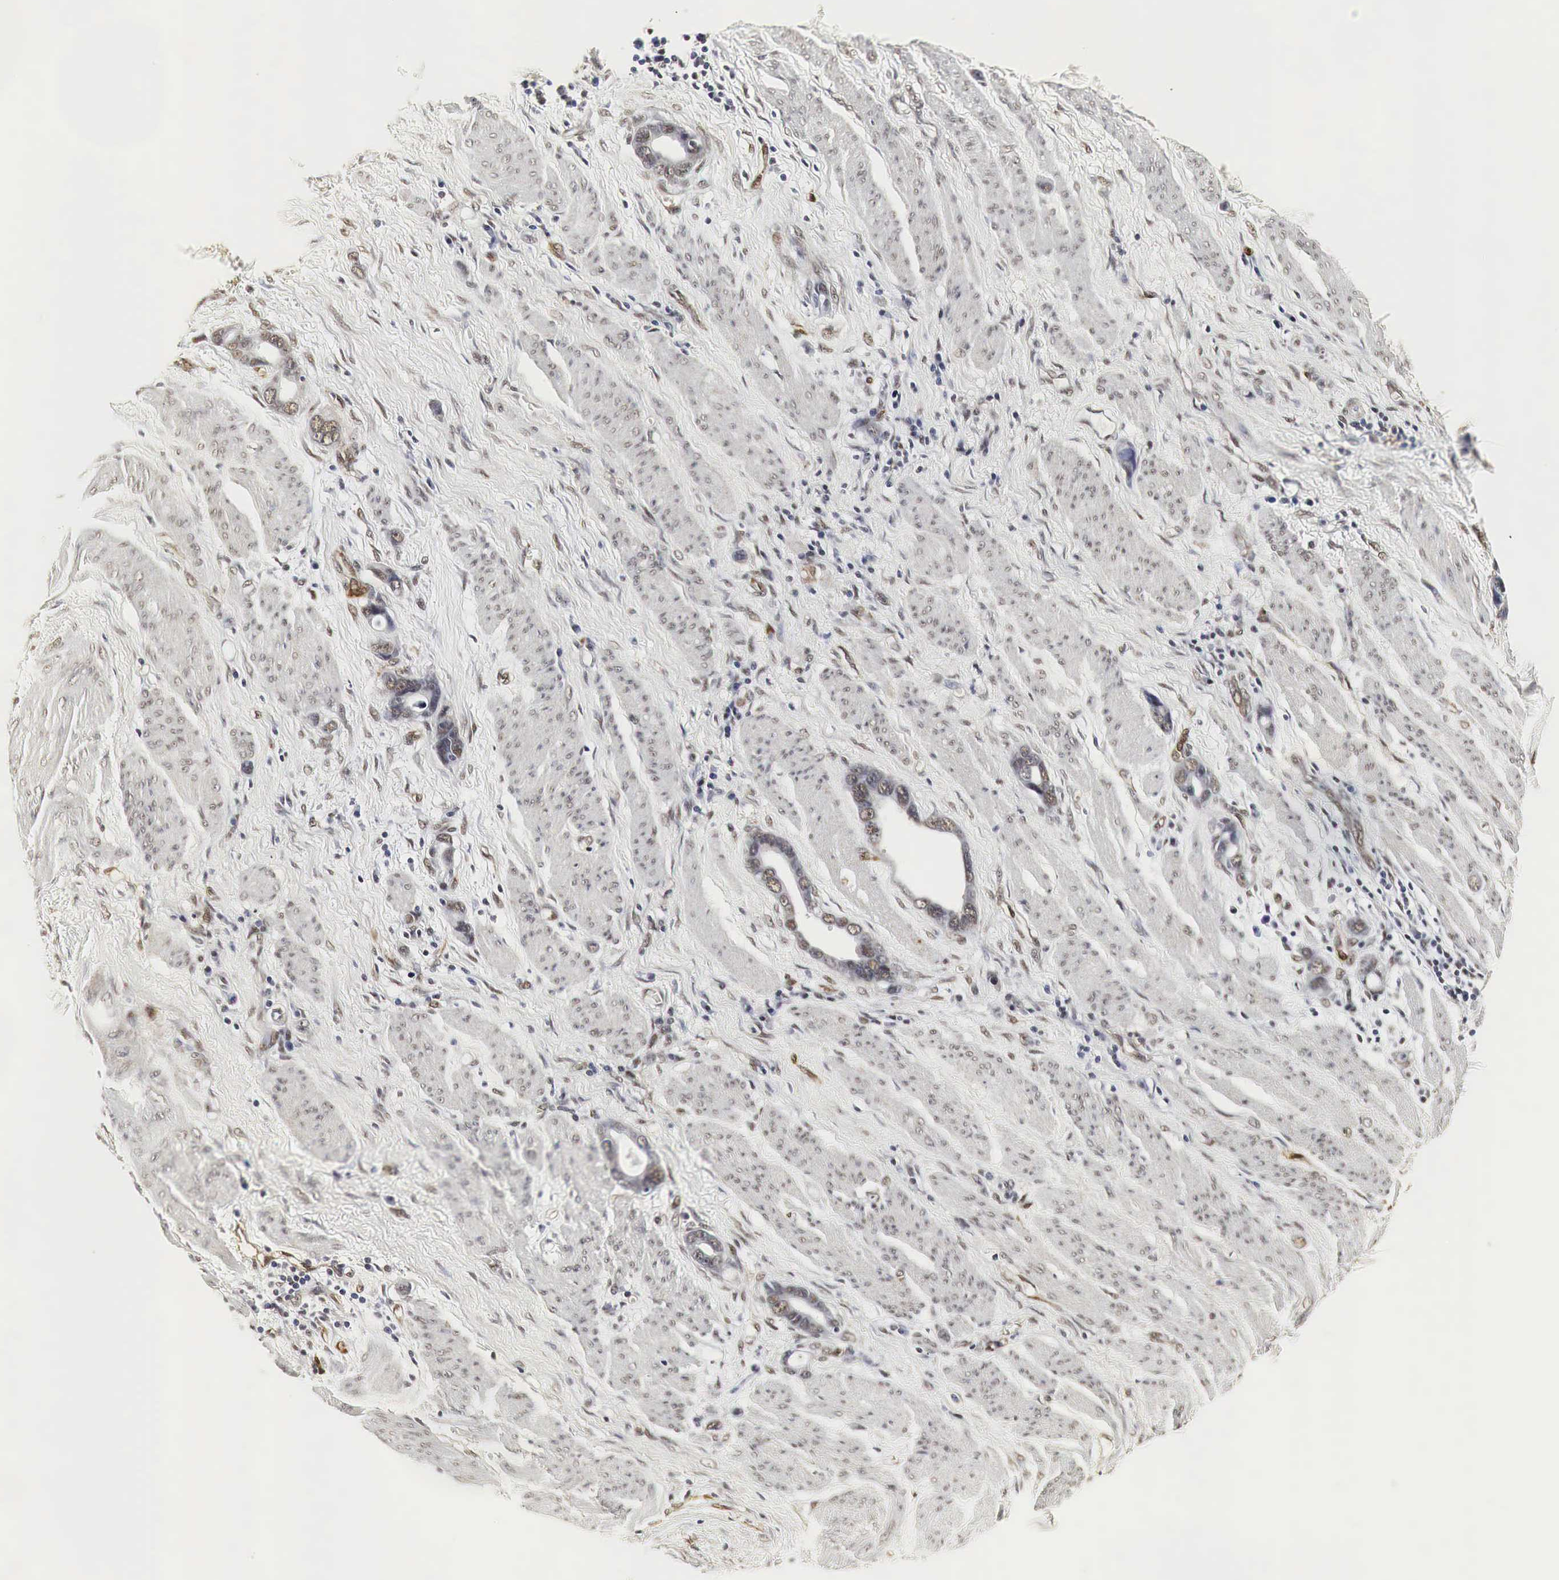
{"staining": {"intensity": "weak", "quantity": "25%-75%", "location": "cytoplasmic/membranous"}, "tissue": "stomach cancer", "cell_type": "Tumor cells", "image_type": "cancer", "snomed": [{"axis": "morphology", "description": "Adenocarcinoma, NOS"}, {"axis": "topography", "description": "Stomach"}], "caption": "Human stomach cancer stained for a protein (brown) shows weak cytoplasmic/membranous positive staining in about 25%-75% of tumor cells.", "gene": "SPIN1", "patient": {"sex": "male", "age": 78}}